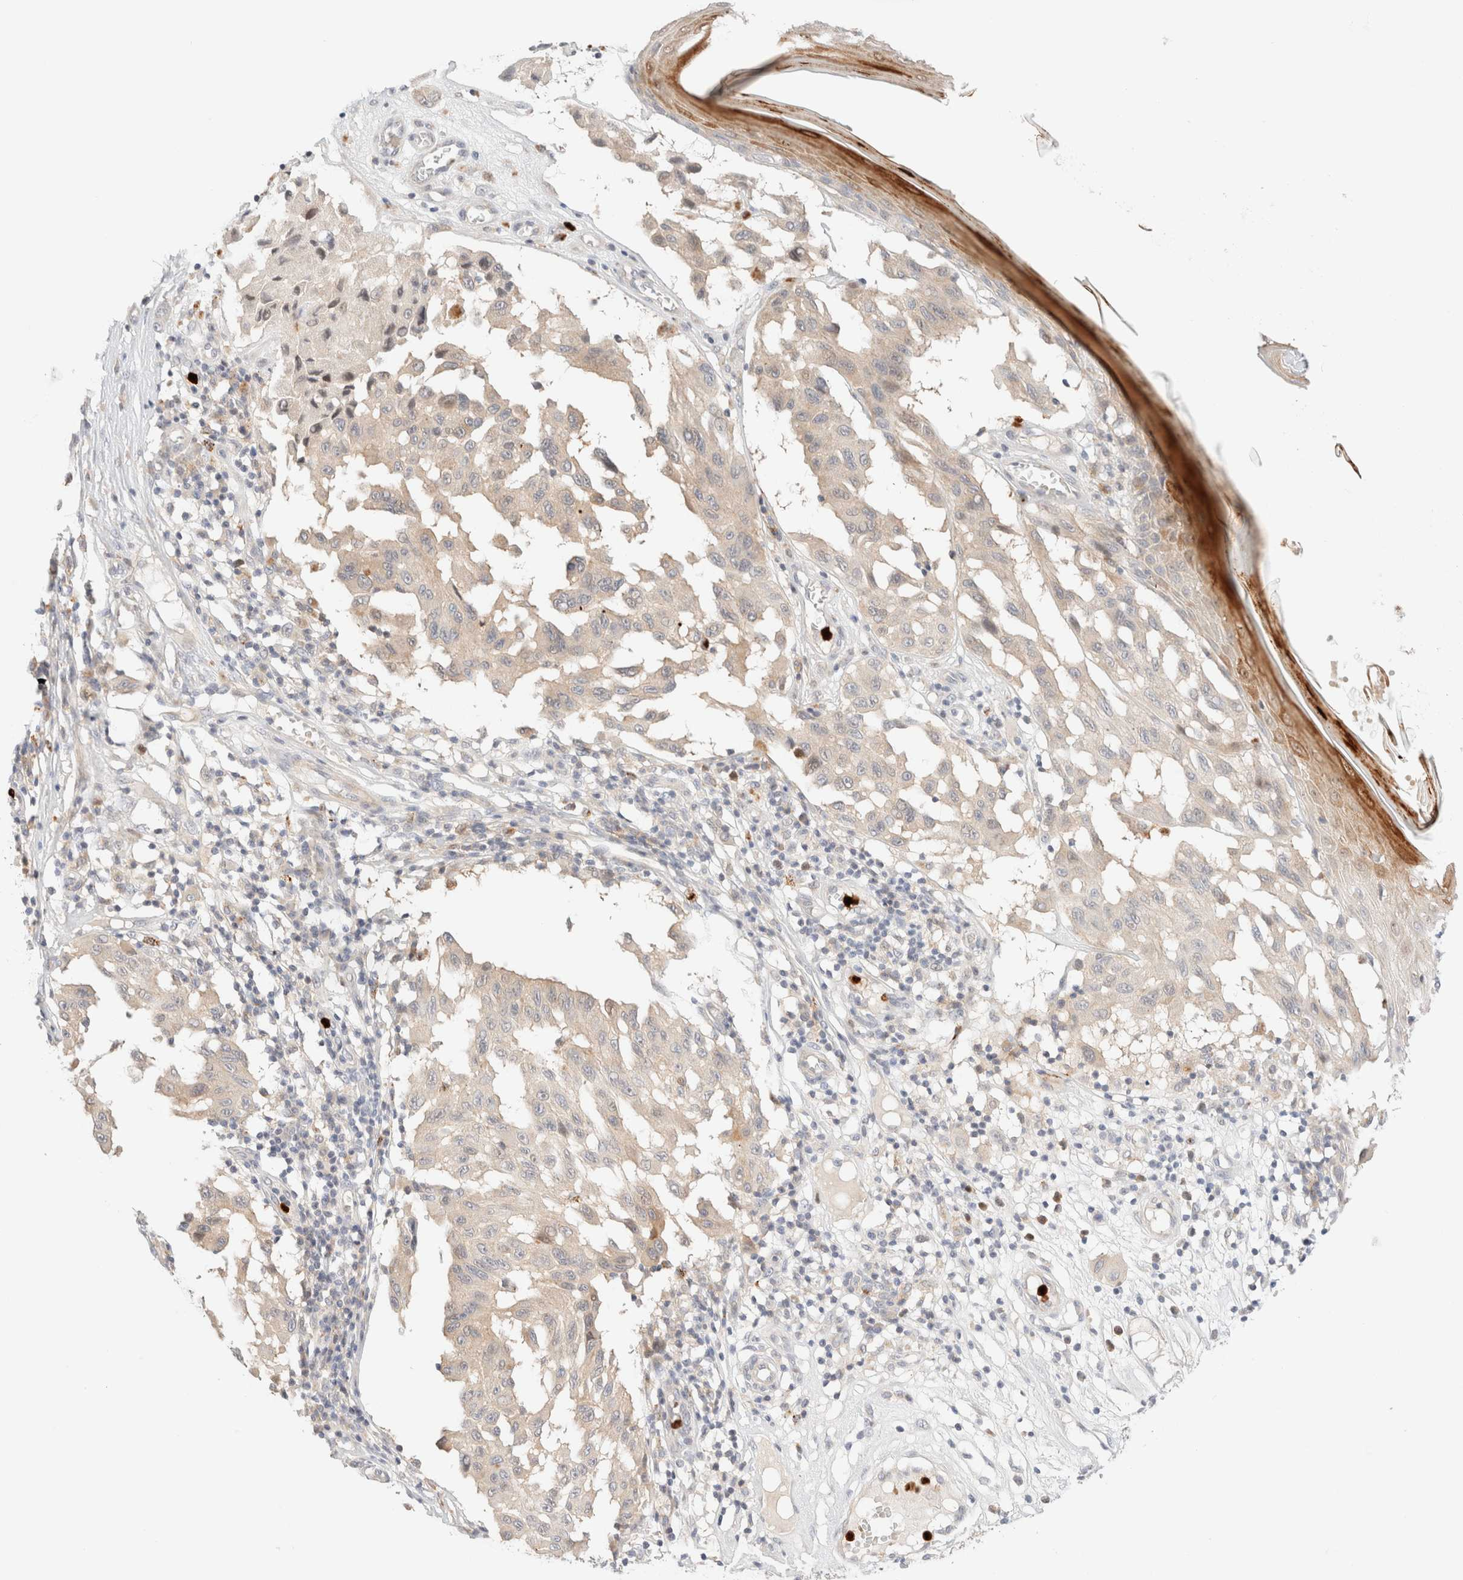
{"staining": {"intensity": "weak", "quantity": ">75%", "location": "cytoplasmic/membranous"}, "tissue": "melanoma", "cell_type": "Tumor cells", "image_type": "cancer", "snomed": [{"axis": "morphology", "description": "Malignant melanoma, NOS"}, {"axis": "topography", "description": "Skin"}], "caption": "The image reveals a brown stain indicating the presence of a protein in the cytoplasmic/membranous of tumor cells in melanoma.", "gene": "SGSM2", "patient": {"sex": "male", "age": 30}}